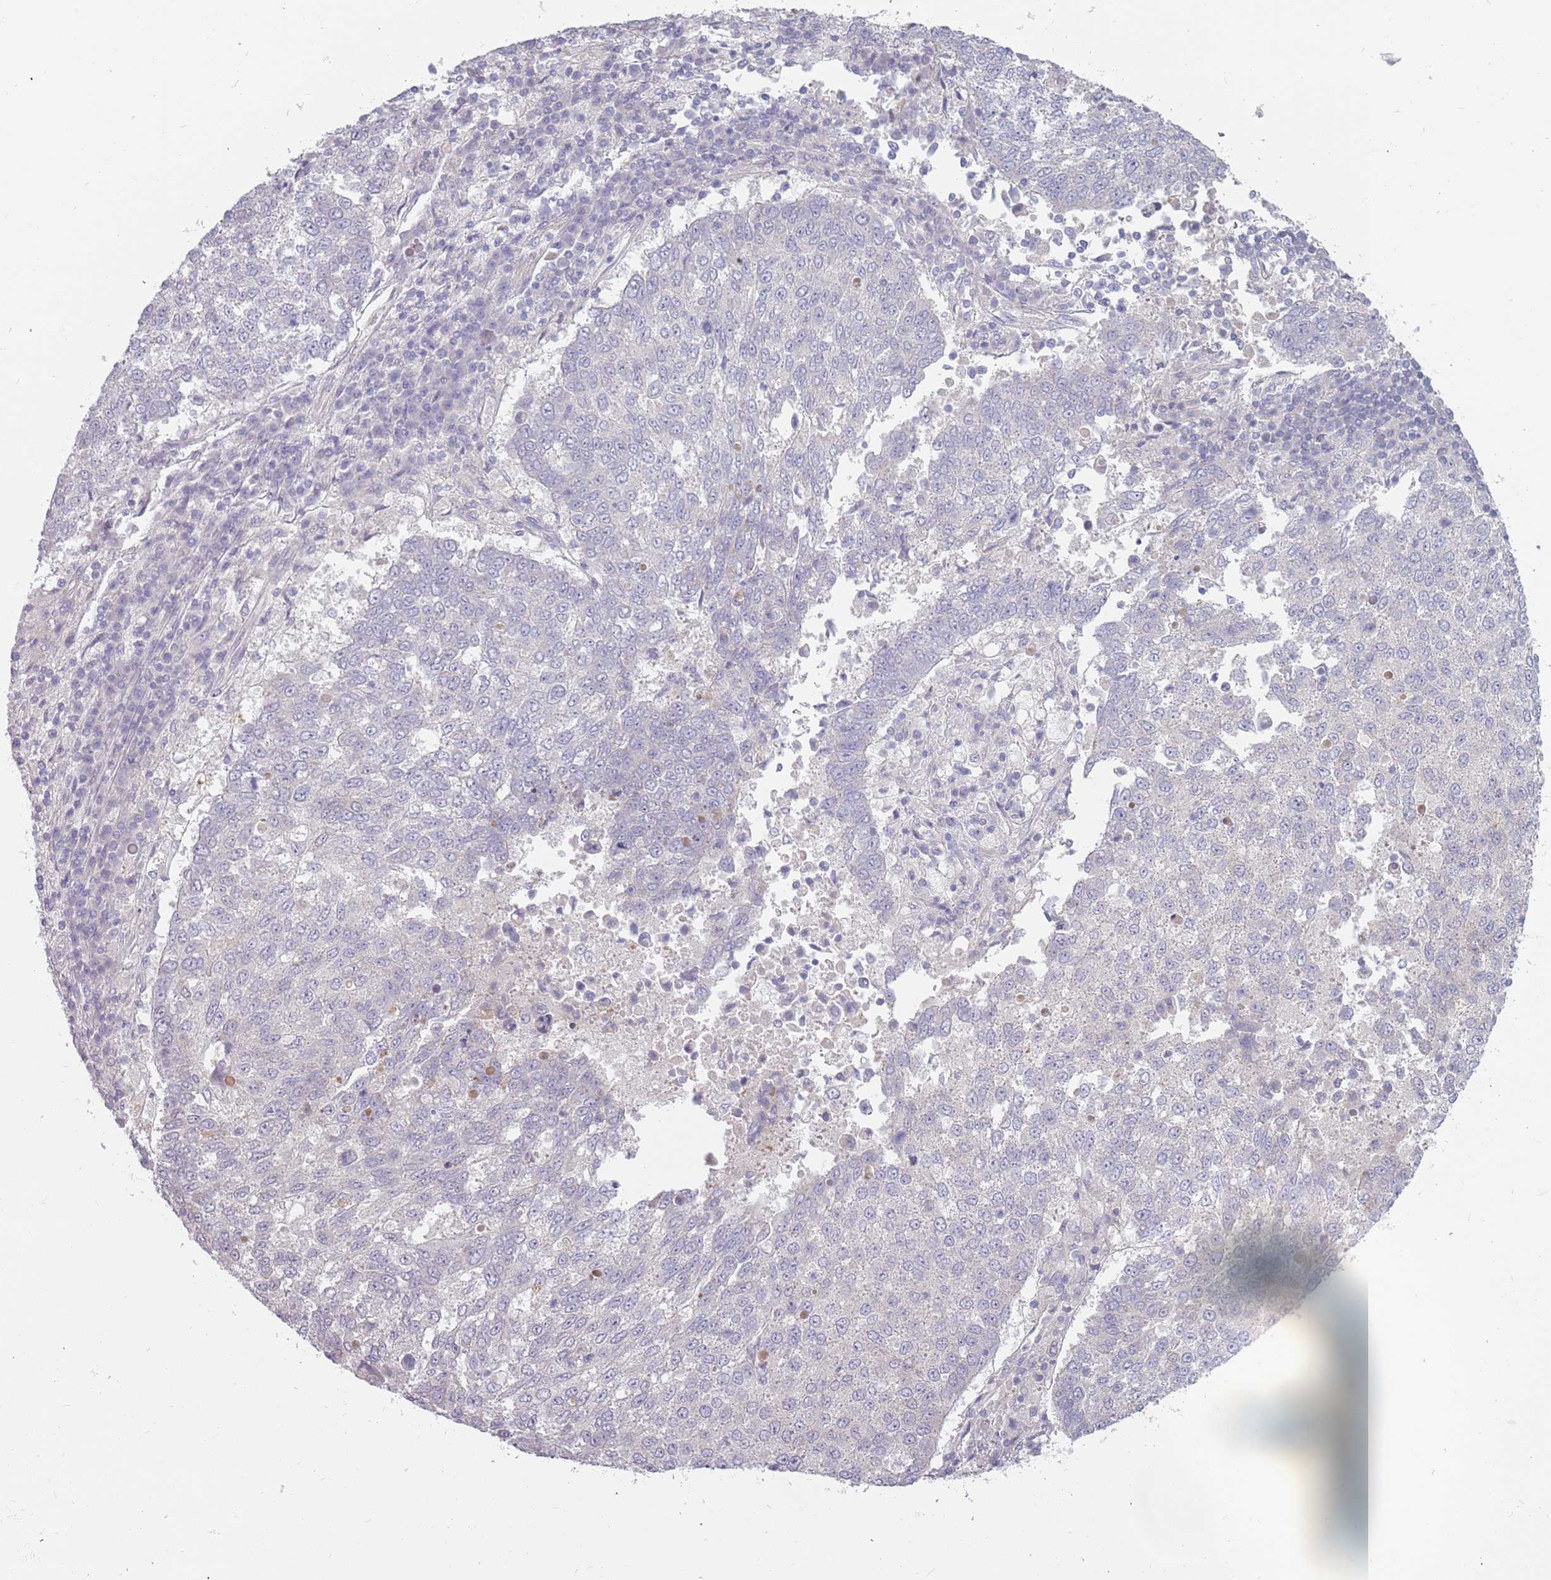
{"staining": {"intensity": "negative", "quantity": "none", "location": "none"}, "tissue": "lung cancer", "cell_type": "Tumor cells", "image_type": "cancer", "snomed": [{"axis": "morphology", "description": "Squamous cell carcinoma, NOS"}, {"axis": "topography", "description": "Lung"}], "caption": "A histopathology image of lung squamous cell carcinoma stained for a protein displays no brown staining in tumor cells.", "gene": "DDX4", "patient": {"sex": "male", "age": 73}}